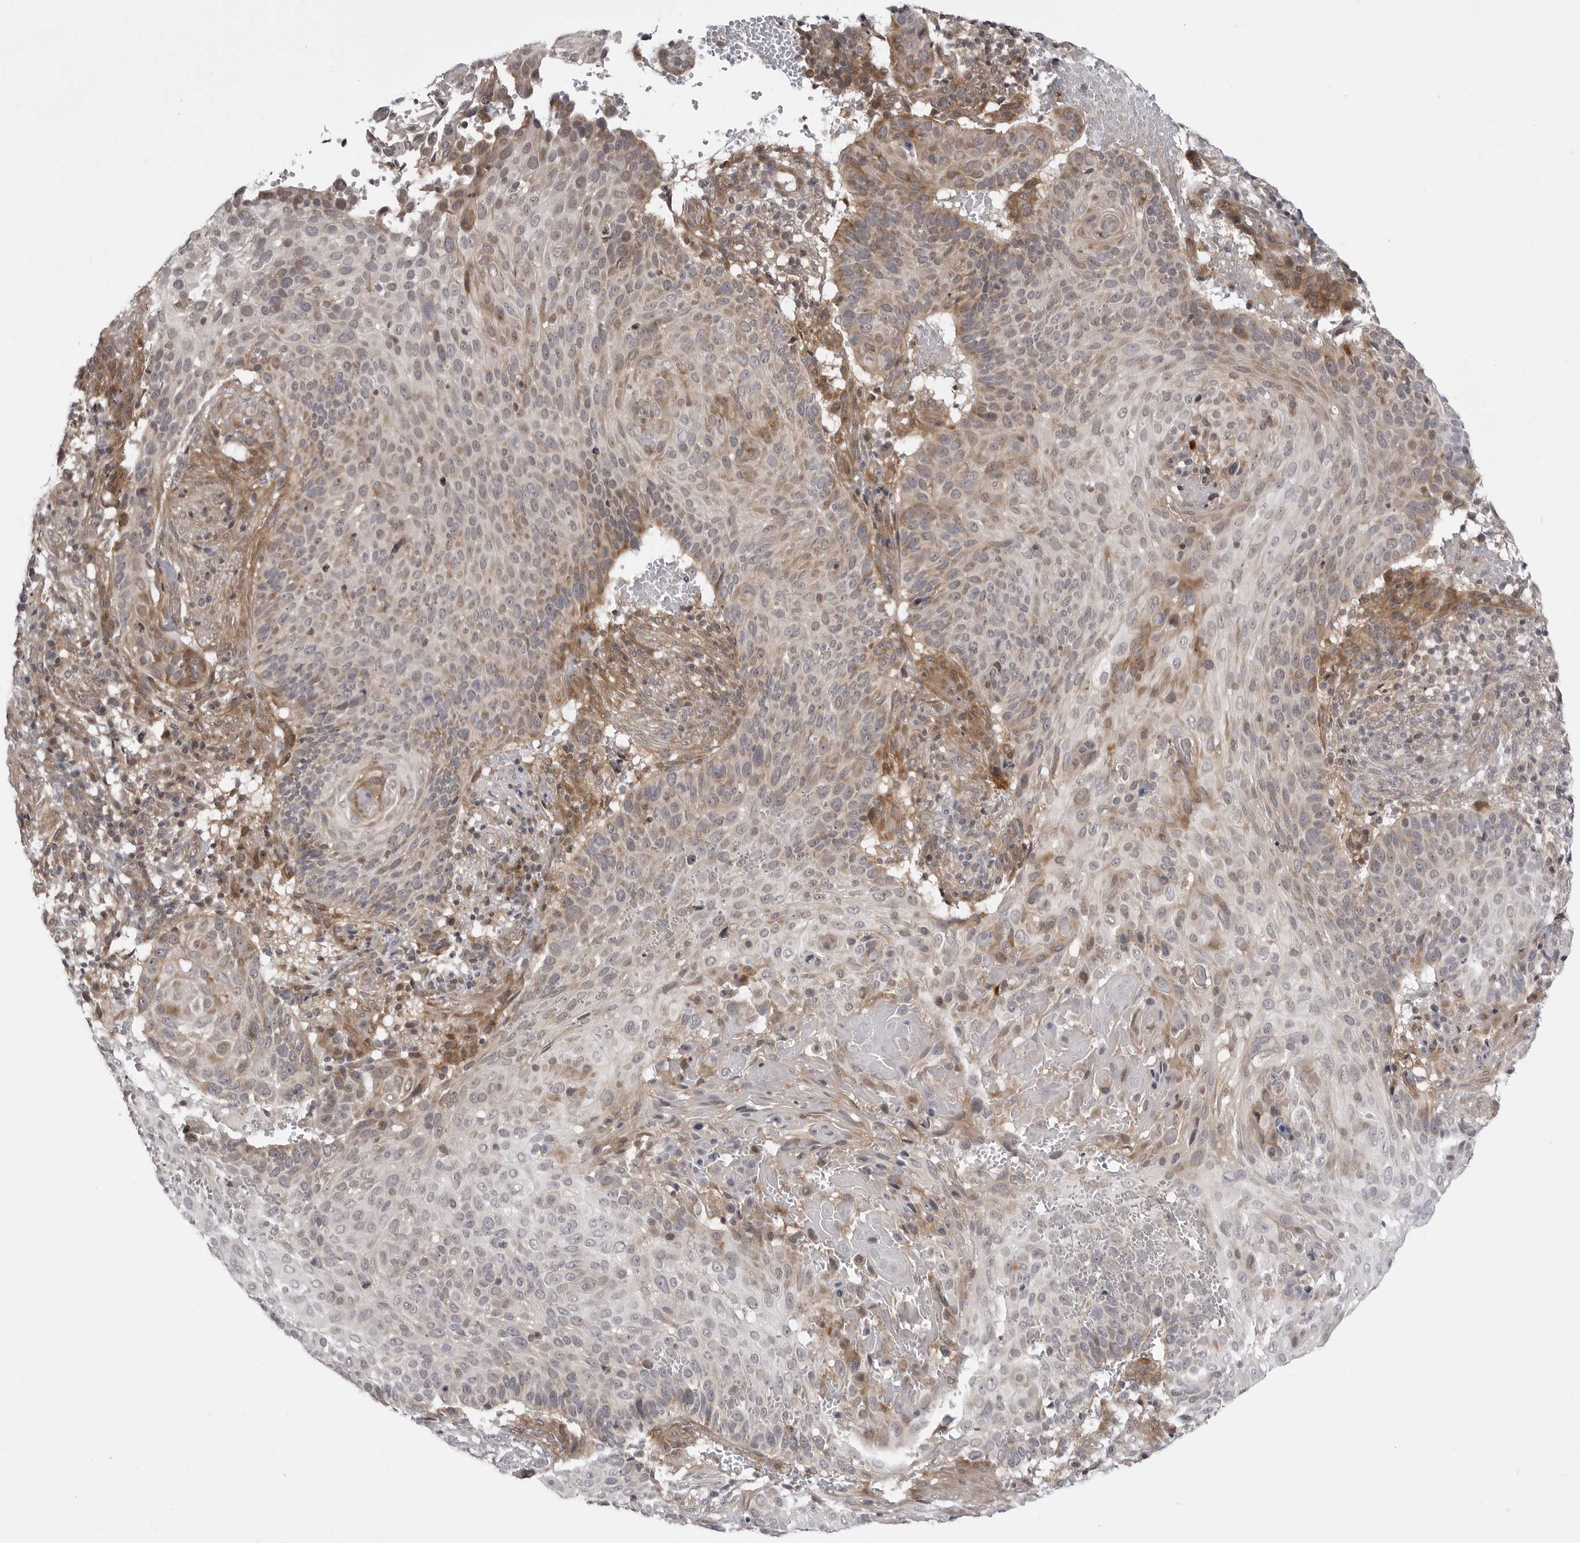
{"staining": {"intensity": "moderate", "quantity": "<25%", "location": "cytoplasmic/membranous"}, "tissue": "cervical cancer", "cell_type": "Tumor cells", "image_type": "cancer", "snomed": [{"axis": "morphology", "description": "Squamous cell carcinoma, NOS"}, {"axis": "topography", "description": "Cervix"}], "caption": "Immunohistochemical staining of human cervical cancer reveals low levels of moderate cytoplasmic/membranous protein positivity in approximately <25% of tumor cells.", "gene": "CCDC18", "patient": {"sex": "female", "age": 74}}